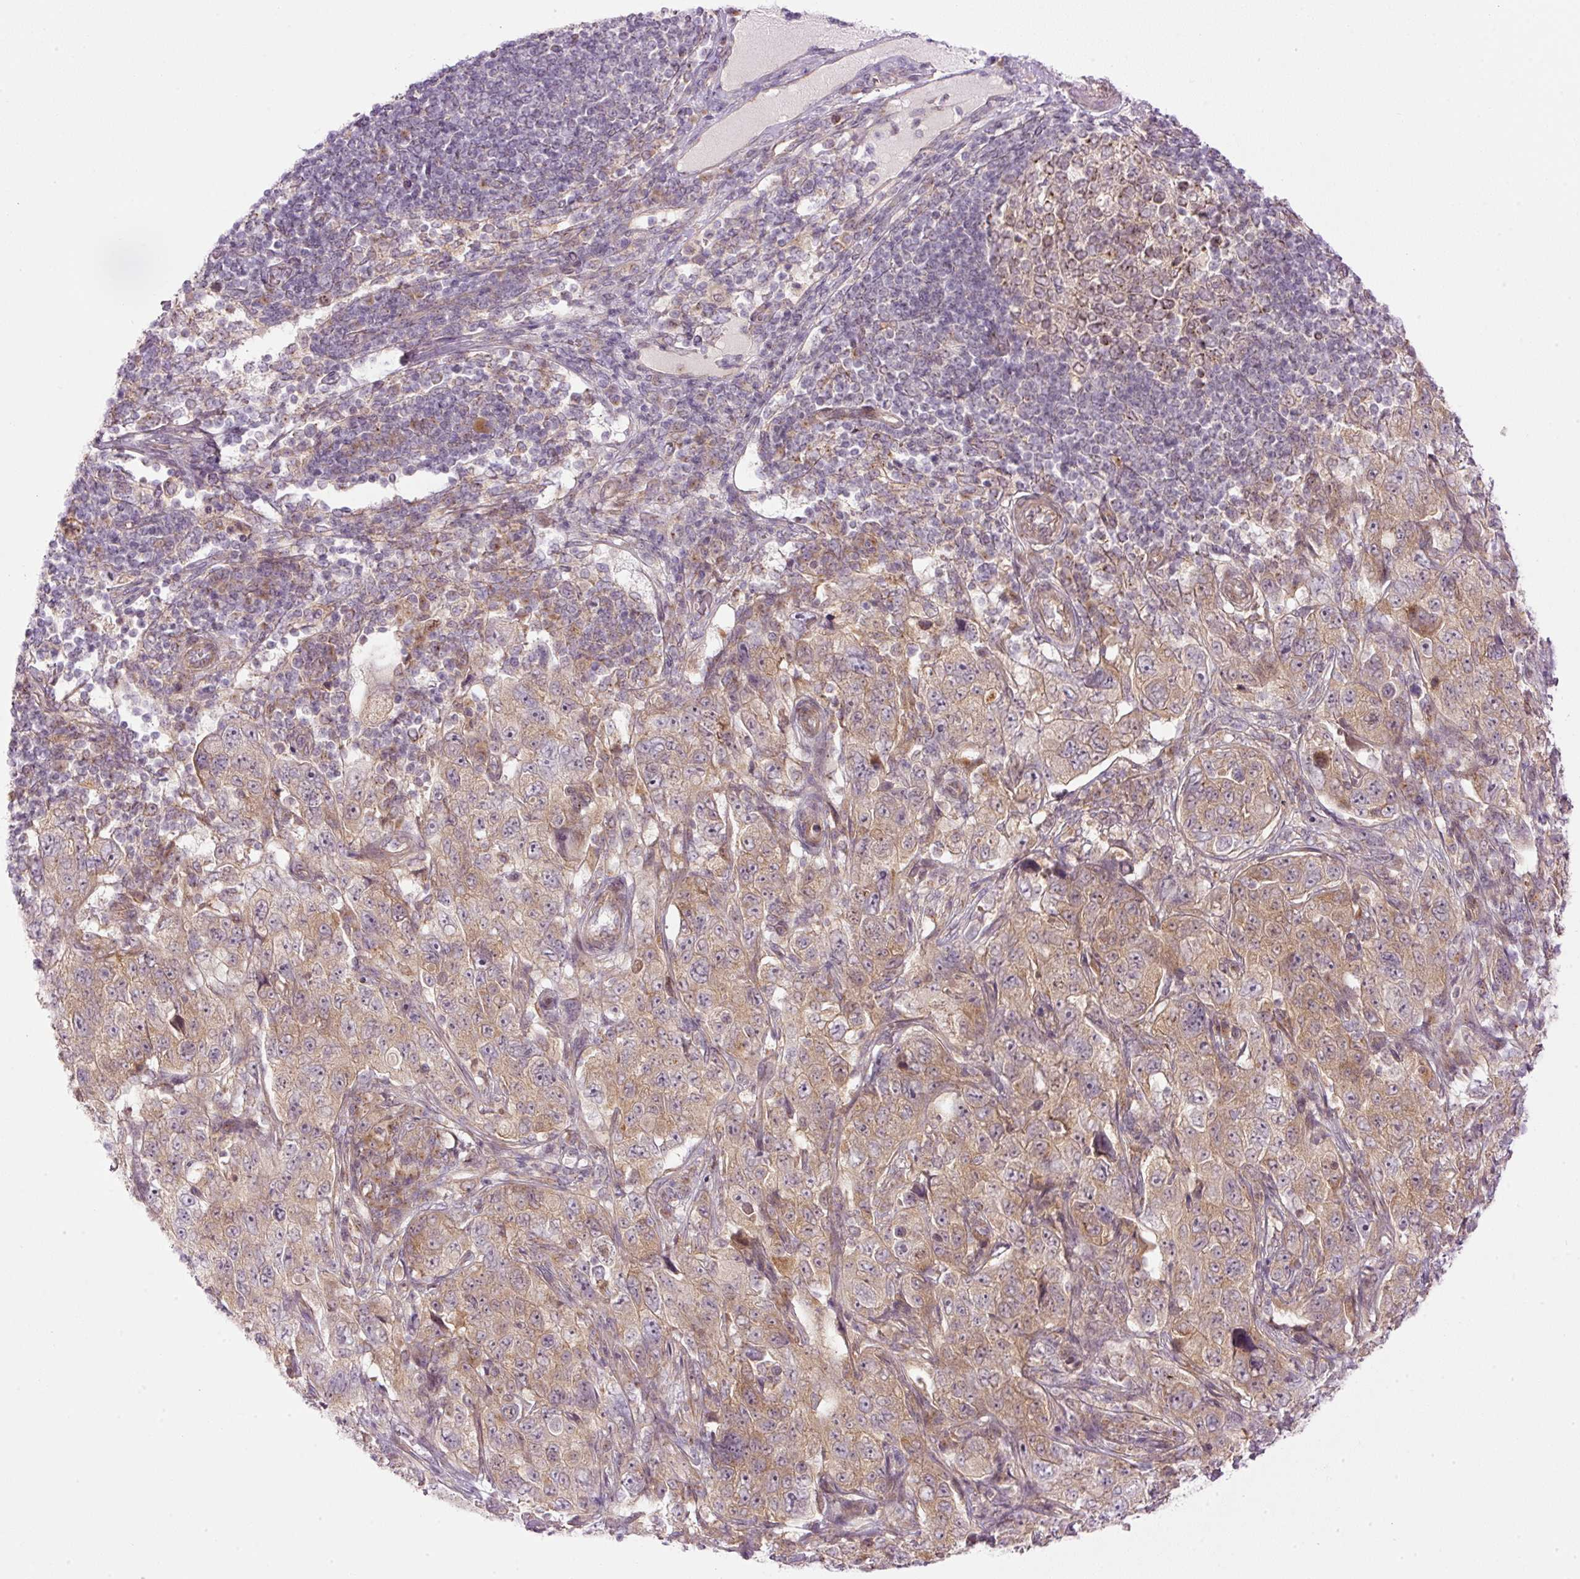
{"staining": {"intensity": "weak", "quantity": ">75%", "location": "cytoplasmic/membranous"}, "tissue": "pancreatic cancer", "cell_type": "Tumor cells", "image_type": "cancer", "snomed": [{"axis": "morphology", "description": "Adenocarcinoma, NOS"}, {"axis": "topography", "description": "Pancreas"}], "caption": "The image reveals staining of pancreatic cancer (adenocarcinoma), revealing weak cytoplasmic/membranous protein staining (brown color) within tumor cells. (DAB (3,3'-diaminobenzidine) = brown stain, brightfield microscopy at high magnification).", "gene": "MZT2B", "patient": {"sex": "male", "age": 68}}